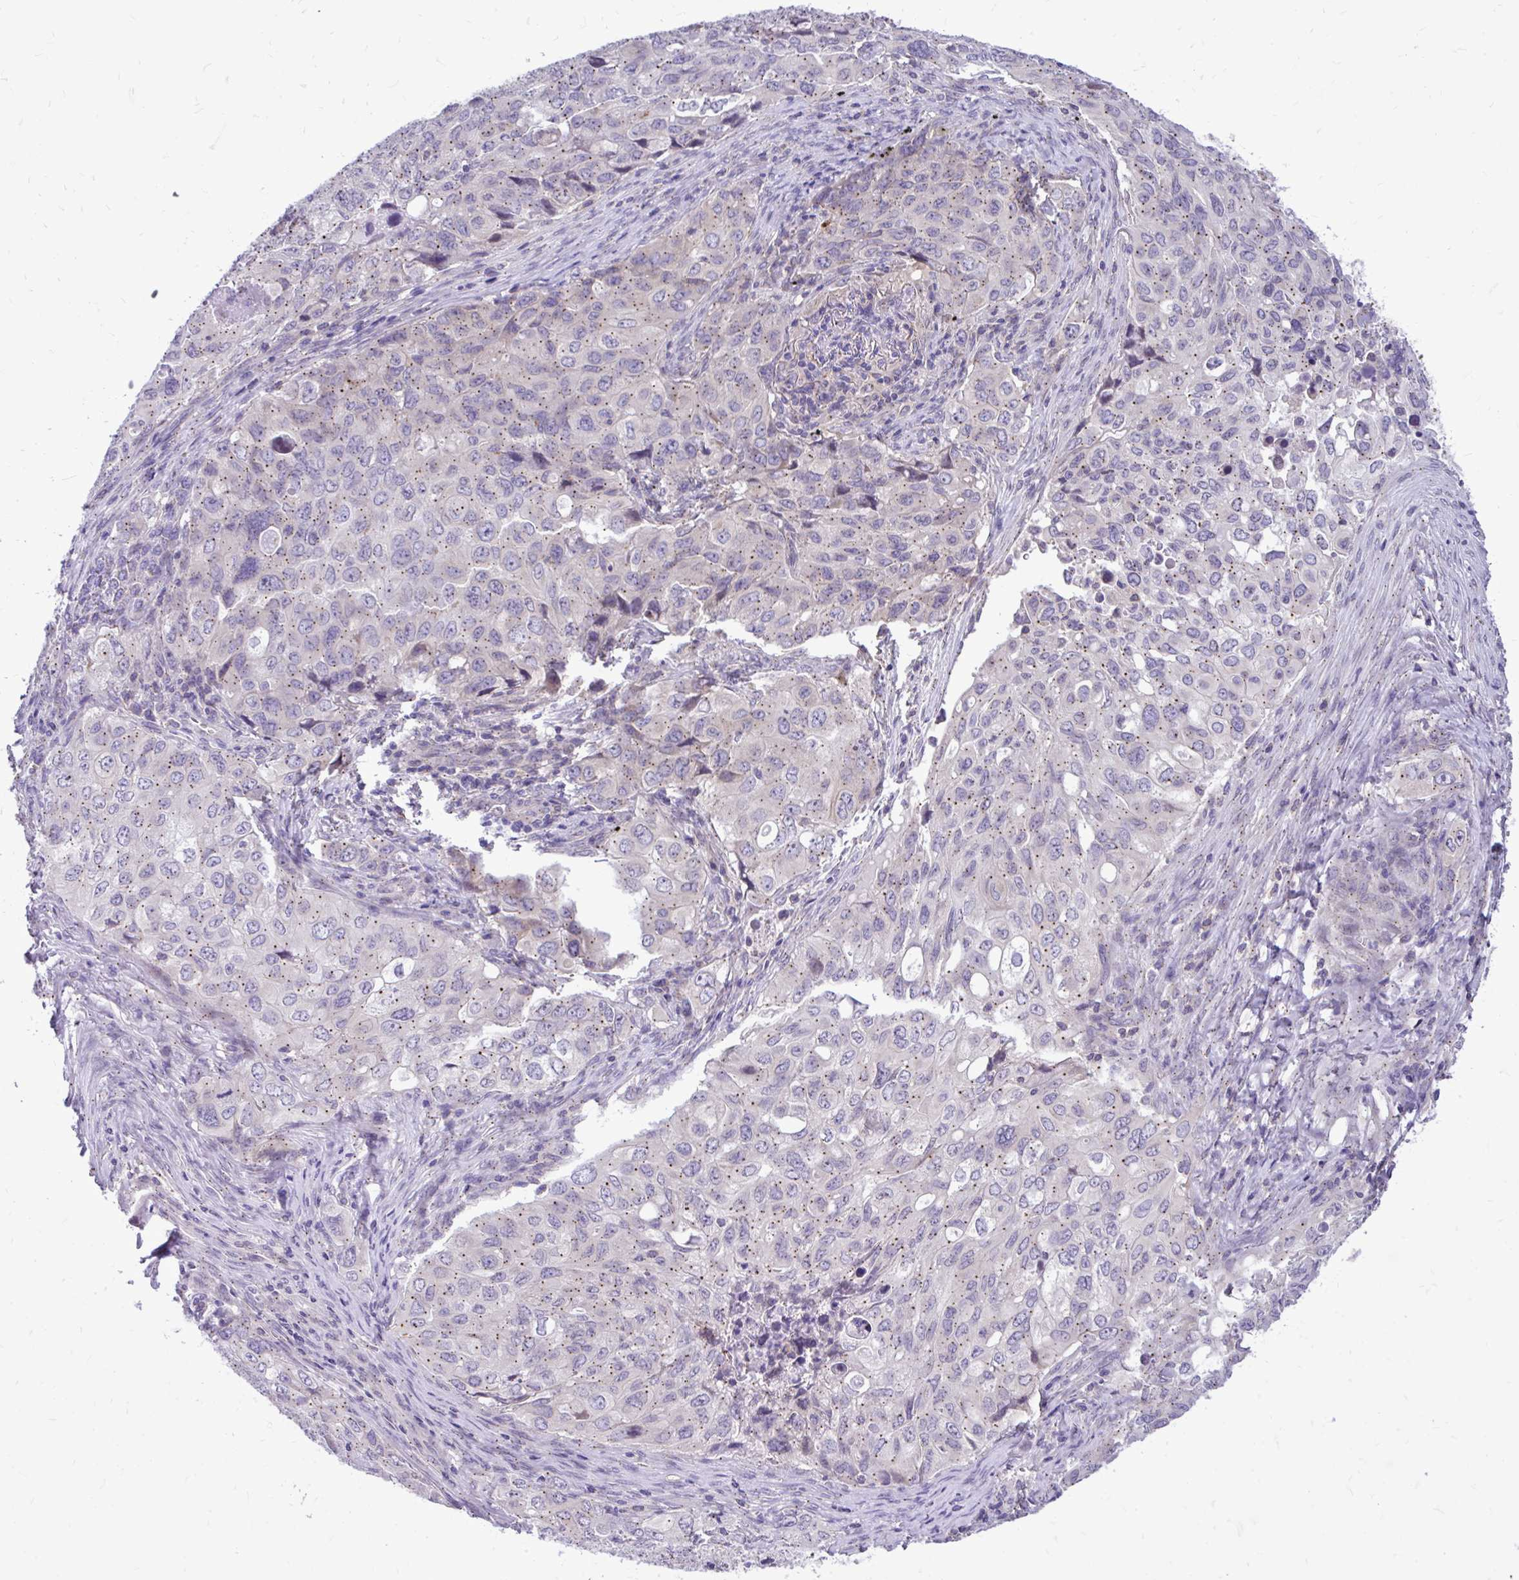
{"staining": {"intensity": "moderate", "quantity": "25%-75%", "location": "cytoplasmic/membranous"}, "tissue": "lung cancer", "cell_type": "Tumor cells", "image_type": "cancer", "snomed": [{"axis": "morphology", "description": "Adenocarcinoma, NOS"}, {"axis": "morphology", "description": "Adenocarcinoma, metastatic, NOS"}, {"axis": "topography", "description": "Lymph node"}, {"axis": "topography", "description": "Lung"}], "caption": "High-magnification brightfield microscopy of adenocarcinoma (lung) stained with DAB (3,3'-diaminobenzidine) (brown) and counterstained with hematoxylin (blue). tumor cells exhibit moderate cytoplasmic/membranous staining is identified in approximately25%-75% of cells.", "gene": "CEACAM18", "patient": {"sex": "female", "age": 42}}